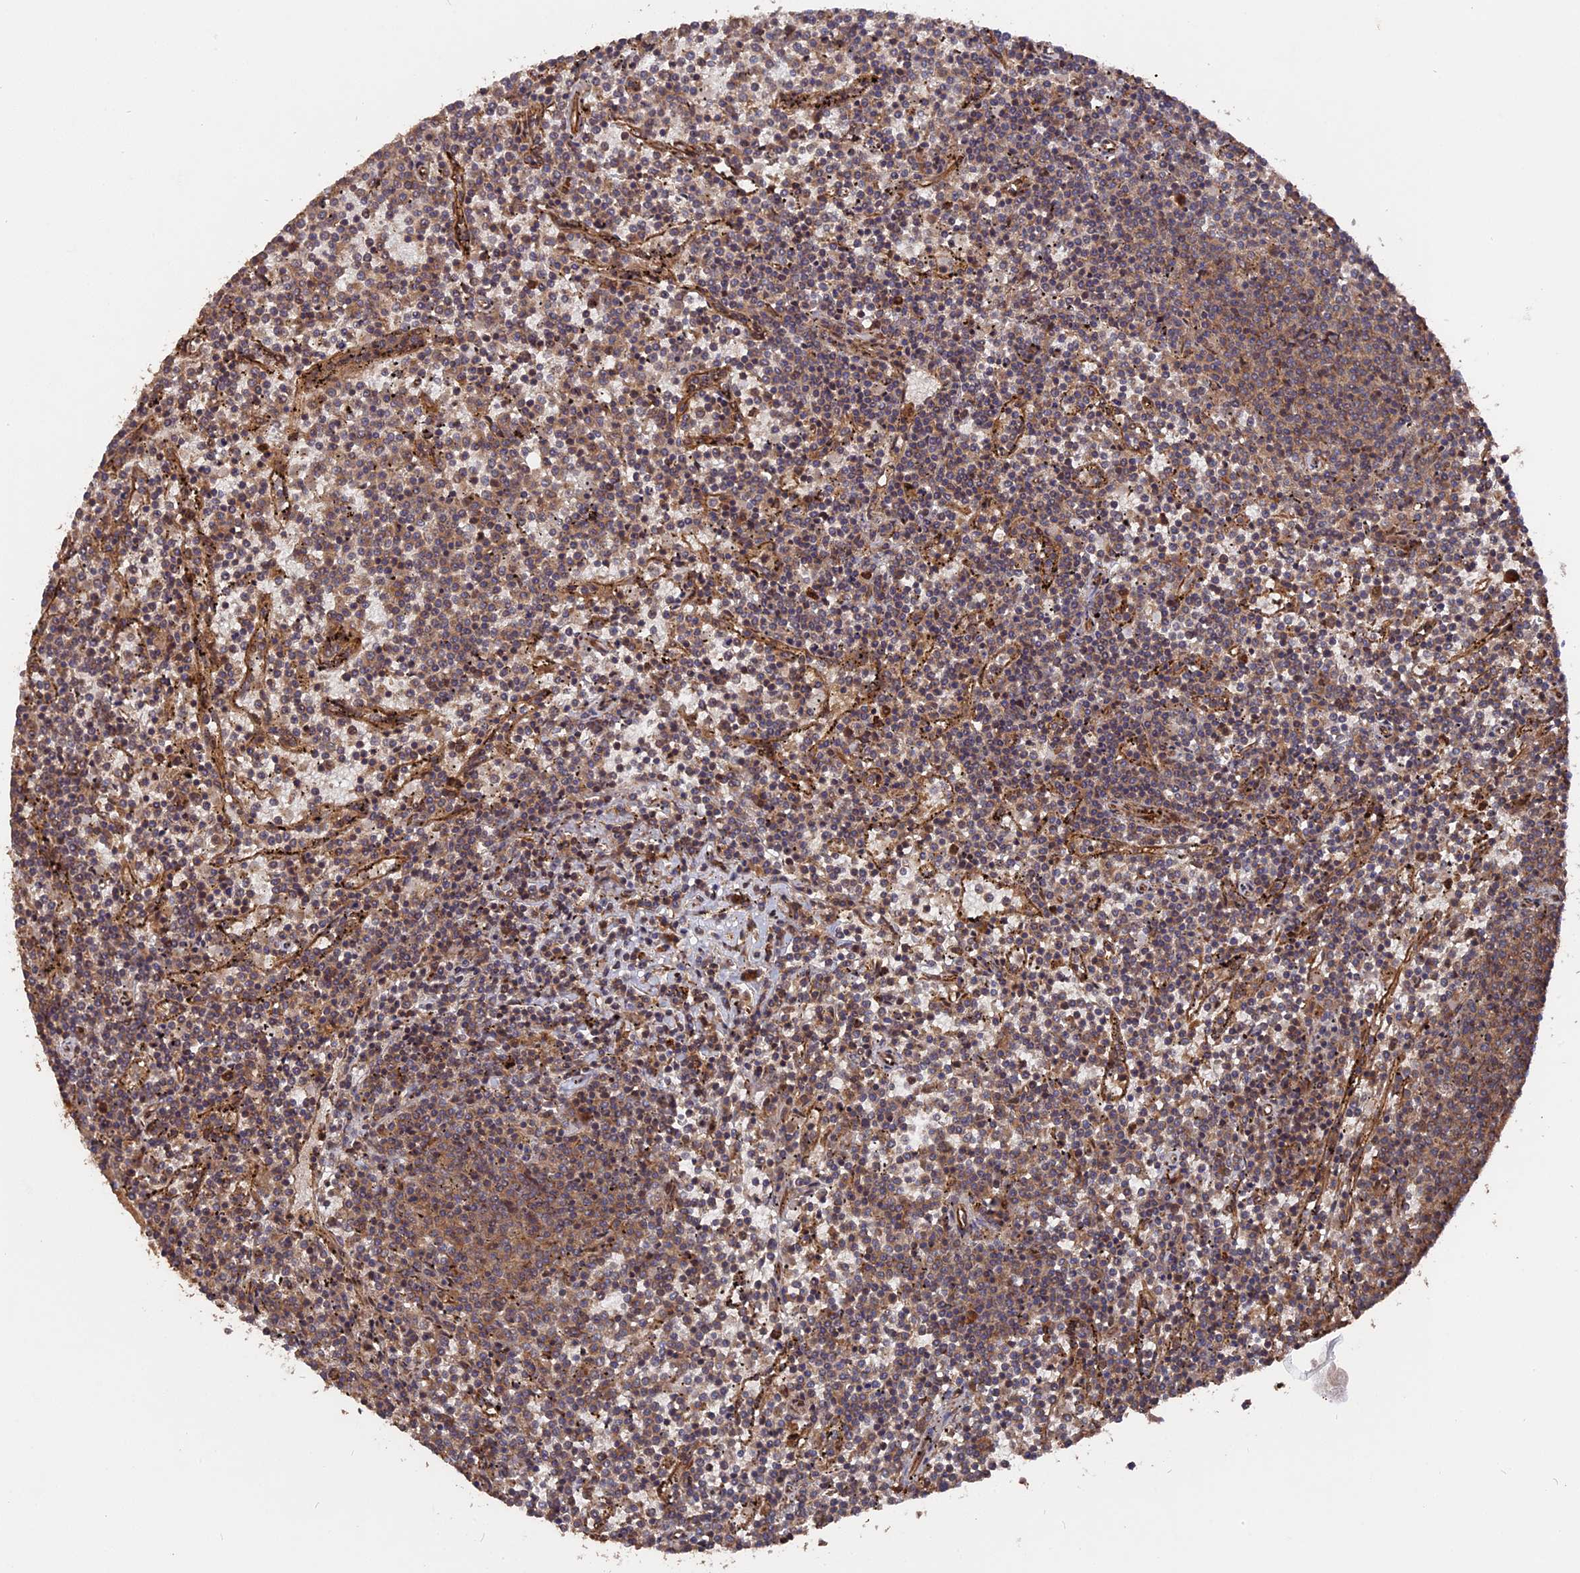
{"staining": {"intensity": "weak", "quantity": "25%-75%", "location": "cytoplasmic/membranous"}, "tissue": "lymphoma", "cell_type": "Tumor cells", "image_type": "cancer", "snomed": [{"axis": "morphology", "description": "Malignant lymphoma, non-Hodgkin's type, Low grade"}, {"axis": "topography", "description": "Spleen"}], "caption": "Malignant lymphoma, non-Hodgkin's type (low-grade) stained for a protein reveals weak cytoplasmic/membranous positivity in tumor cells.", "gene": "TELO2", "patient": {"sex": "female", "age": 50}}